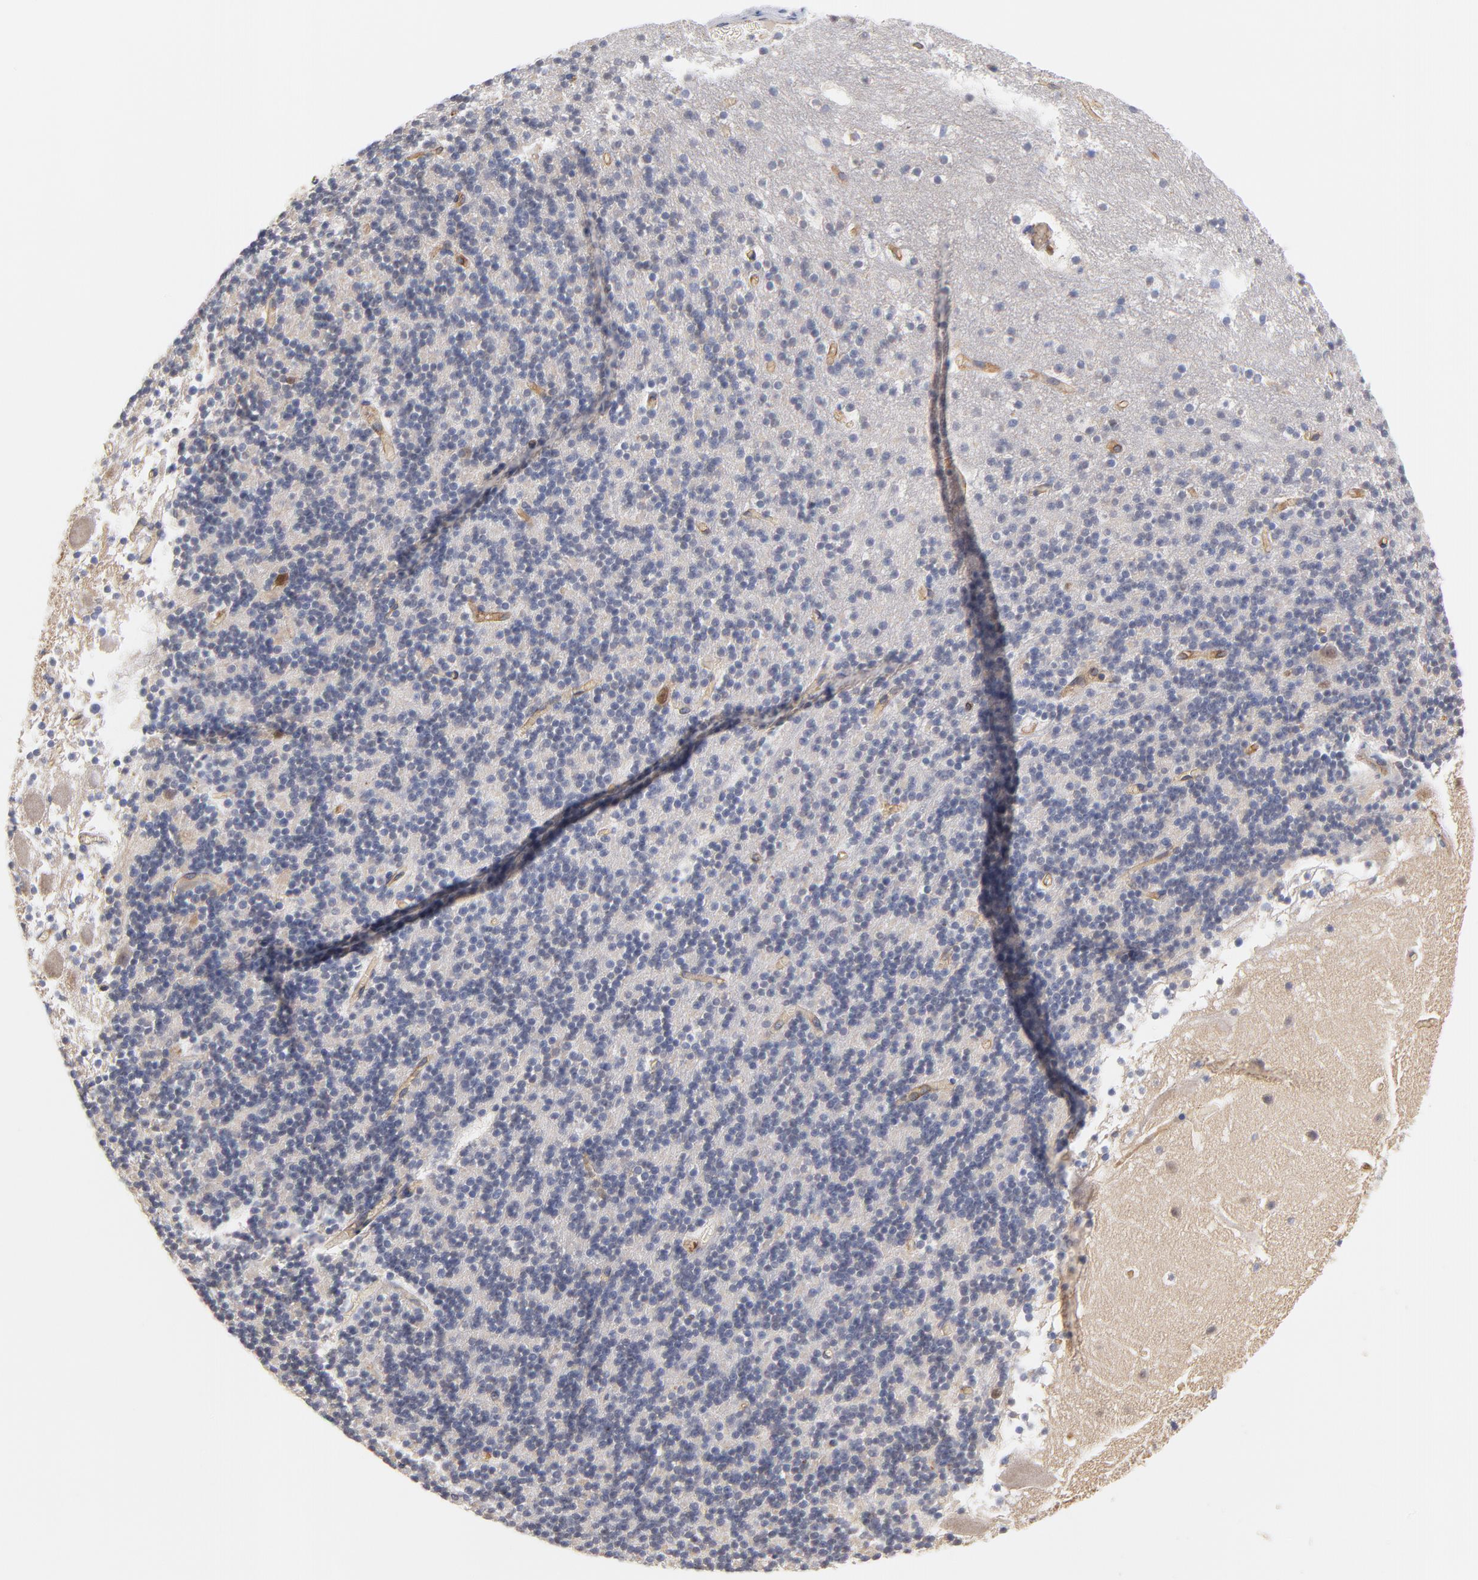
{"staining": {"intensity": "negative", "quantity": "none", "location": "none"}, "tissue": "cerebellum", "cell_type": "Cells in granular layer", "image_type": "normal", "snomed": [{"axis": "morphology", "description": "Normal tissue, NOS"}, {"axis": "topography", "description": "Cerebellum"}], "caption": "Immunohistochemical staining of benign human cerebellum displays no significant expression in cells in granular layer.", "gene": "FBXL2", "patient": {"sex": "male", "age": 45}}